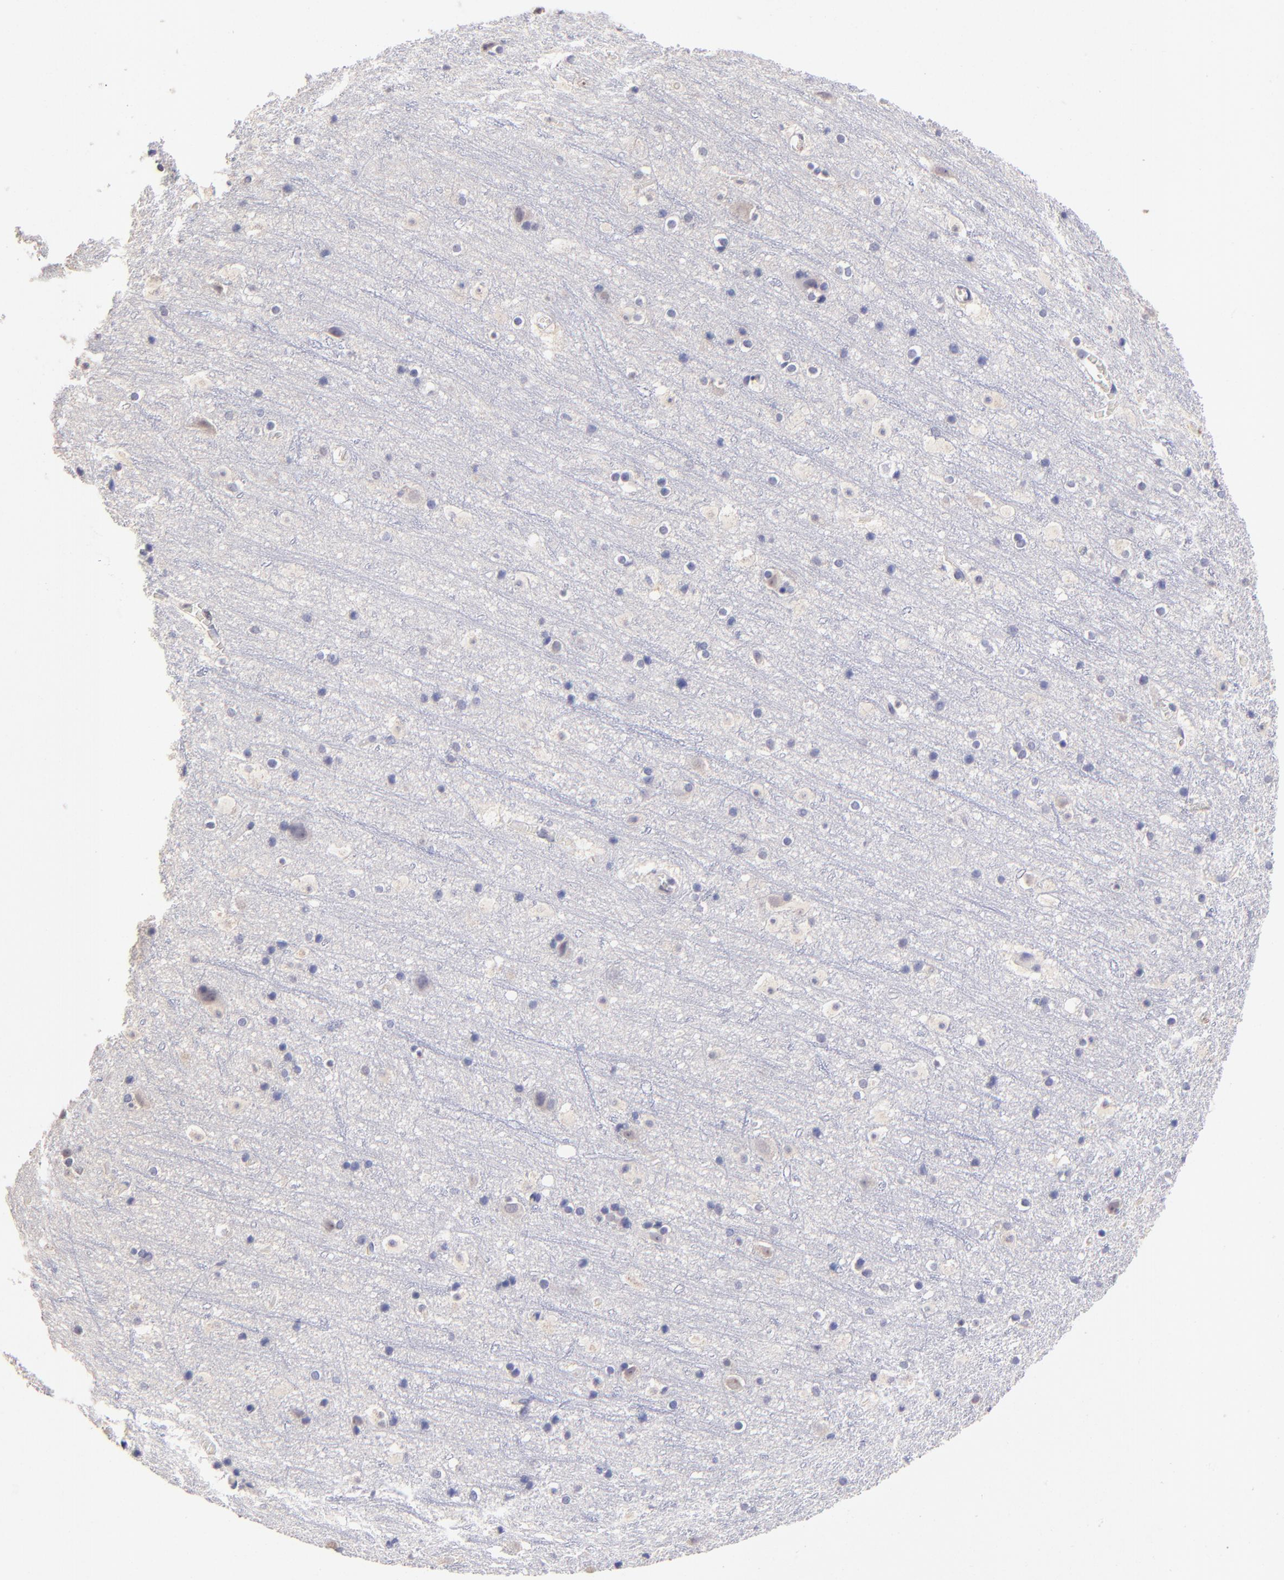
{"staining": {"intensity": "negative", "quantity": "none", "location": "none"}, "tissue": "cerebral cortex", "cell_type": "Endothelial cells", "image_type": "normal", "snomed": [{"axis": "morphology", "description": "Normal tissue, NOS"}, {"axis": "topography", "description": "Cerebral cortex"}], "caption": "Immunohistochemical staining of unremarkable human cerebral cortex exhibits no significant staining in endothelial cells. (DAB IHC visualized using brightfield microscopy, high magnification).", "gene": "DNMT1", "patient": {"sex": "male", "age": 45}}